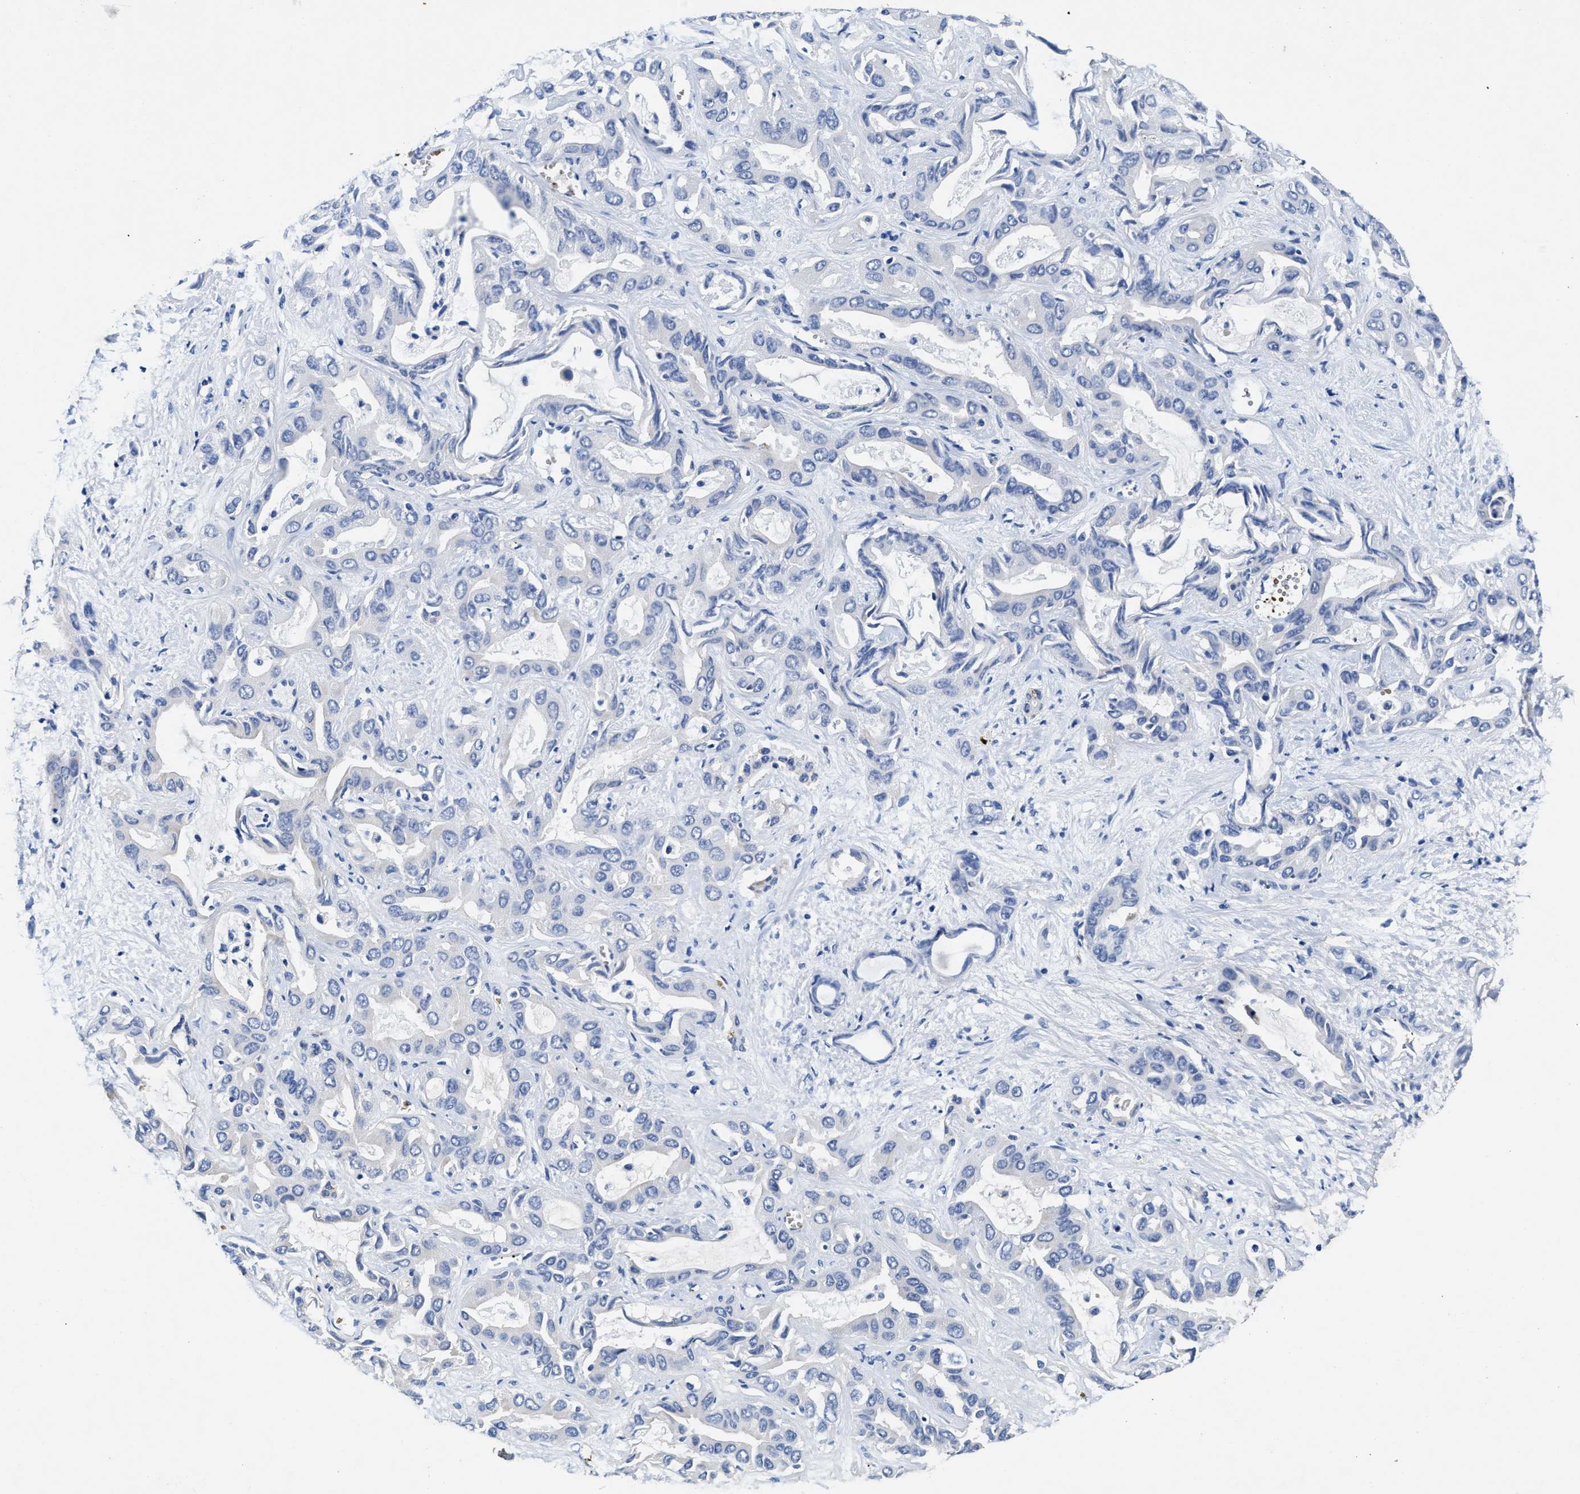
{"staining": {"intensity": "negative", "quantity": "none", "location": "none"}, "tissue": "liver cancer", "cell_type": "Tumor cells", "image_type": "cancer", "snomed": [{"axis": "morphology", "description": "Cholangiocarcinoma"}, {"axis": "topography", "description": "Liver"}], "caption": "The image reveals no staining of tumor cells in liver cholangiocarcinoma. (Stains: DAB IHC with hematoxylin counter stain, Microscopy: brightfield microscopy at high magnification).", "gene": "PHLPP1", "patient": {"sex": "female", "age": 52}}